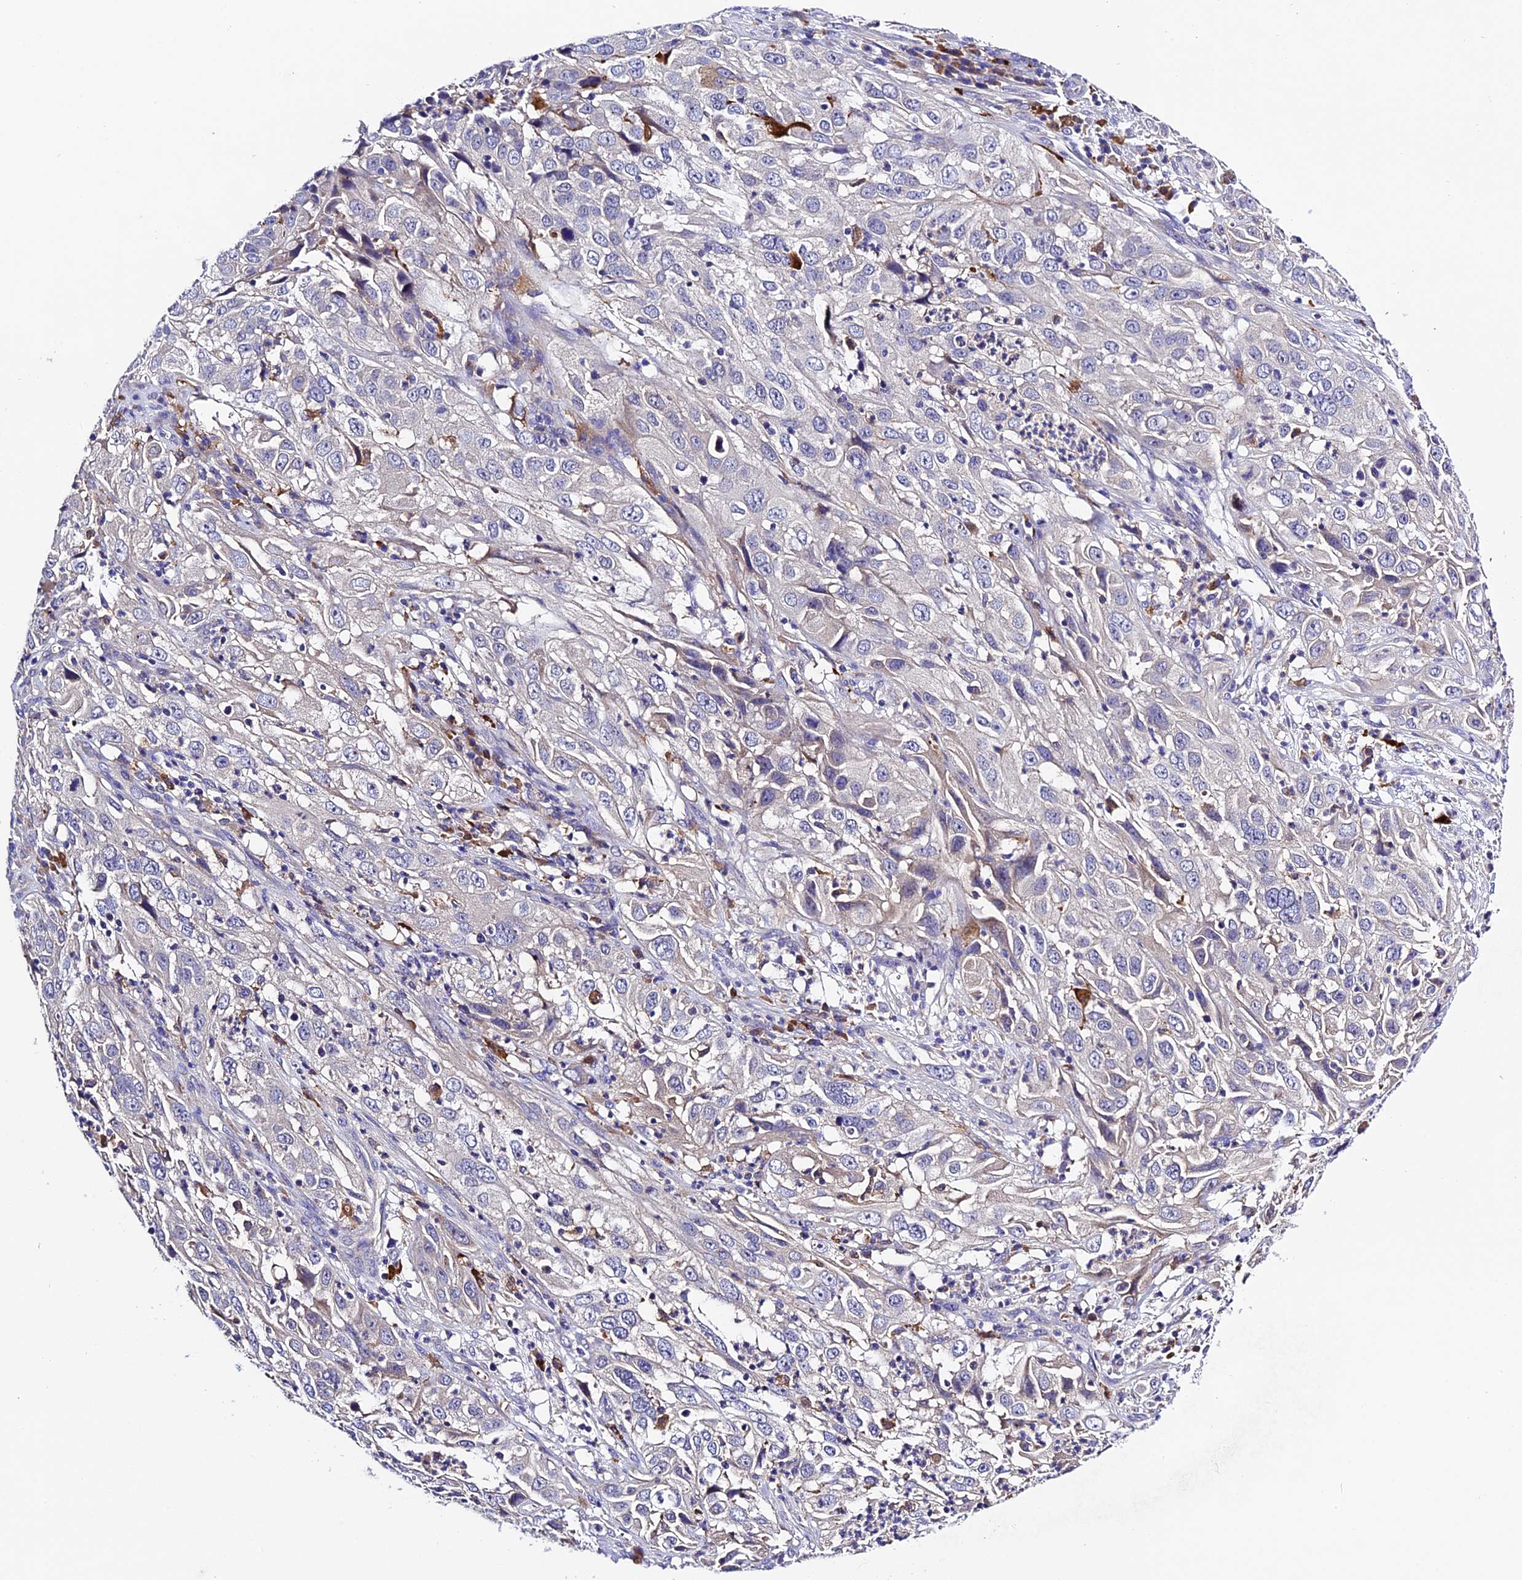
{"staining": {"intensity": "negative", "quantity": "none", "location": "none"}, "tissue": "cervical cancer", "cell_type": "Tumor cells", "image_type": "cancer", "snomed": [{"axis": "morphology", "description": "Squamous cell carcinoma, NOS"}, {"axis": "topography", "description": "Cervix"}], "caption": "Cervical cancer stained for a protein using immunohistochemistry shows no staining tumor cells.", "gene": "CILP2", "patient": {"sex": "female", "age": 32}}